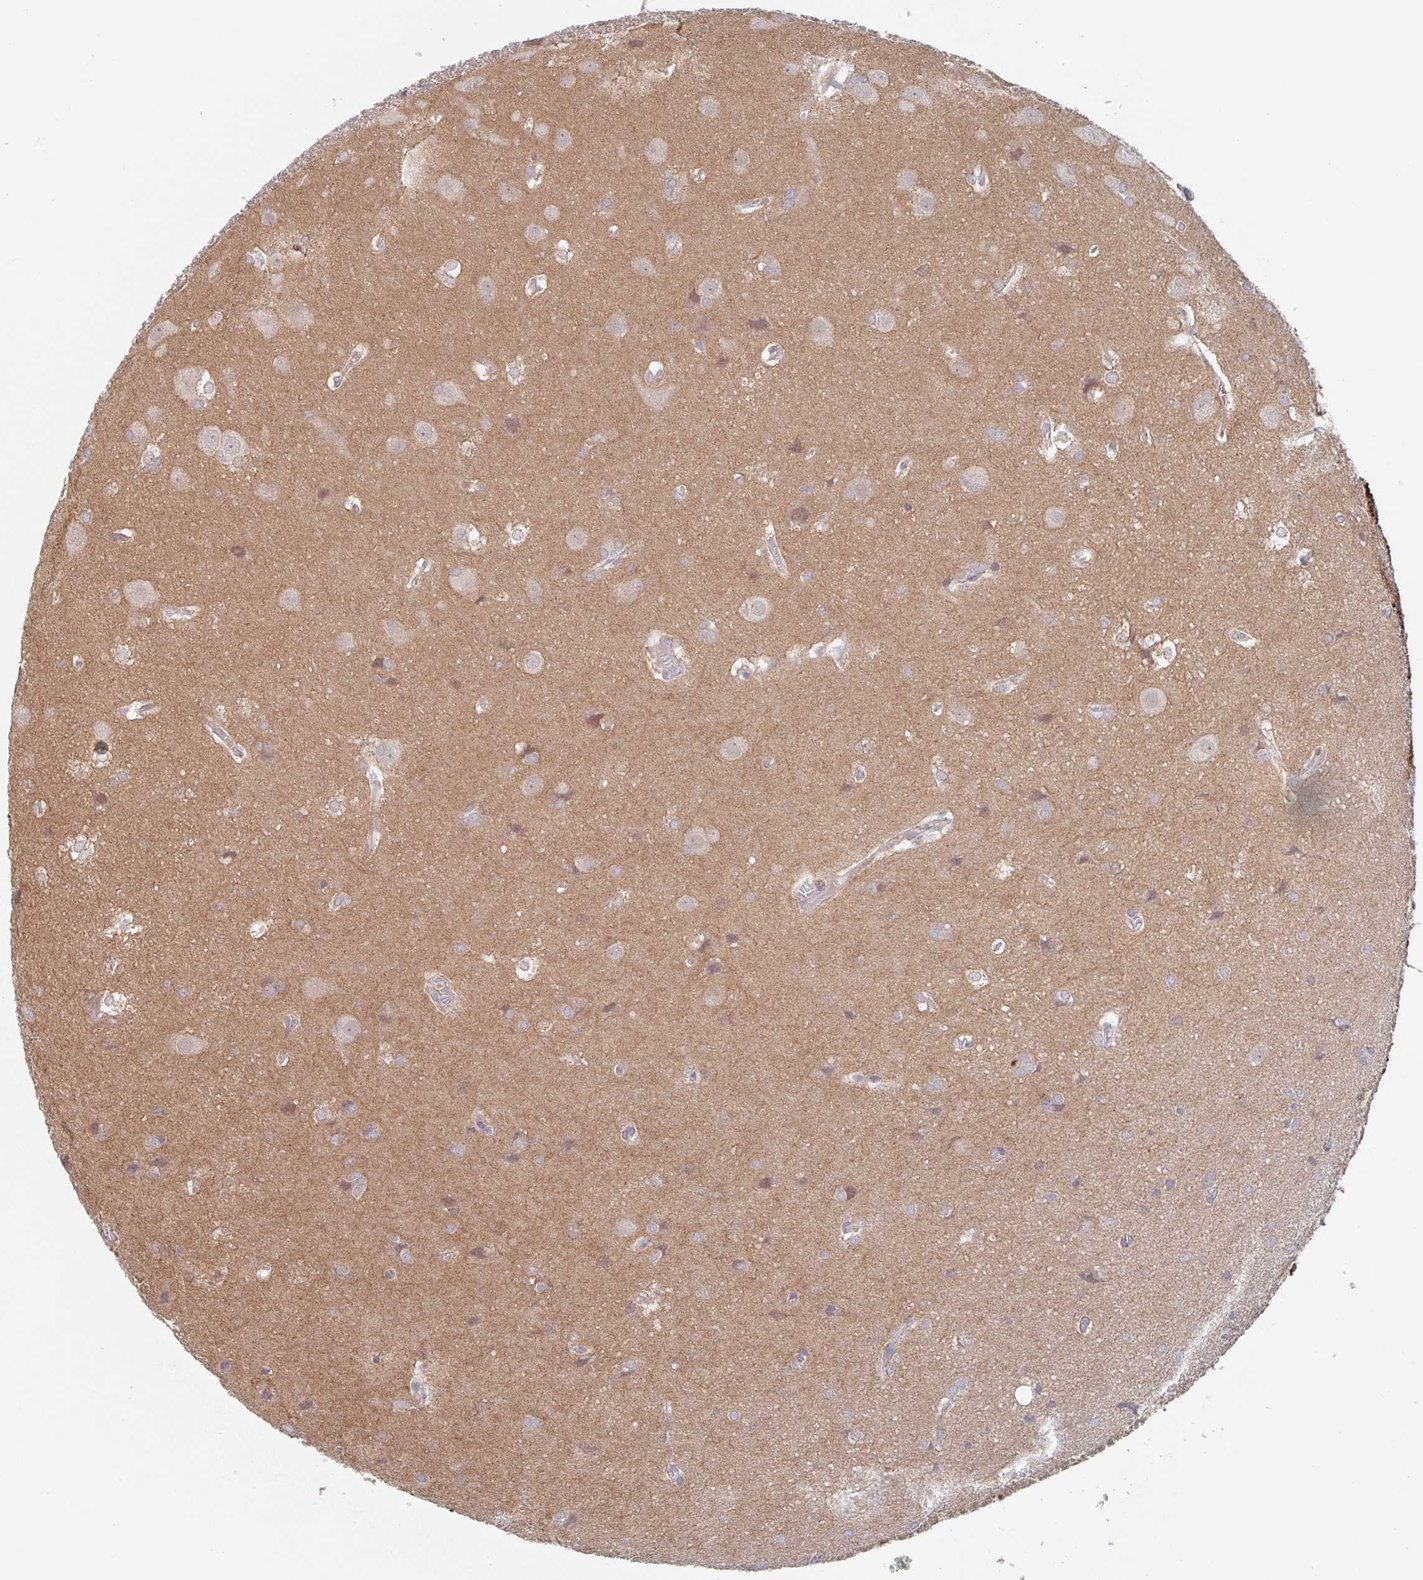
{"staining": {"intensity": "negative", "quantity": "none", "location": "none"}, "tissue": "glioma", "cell_type": "Tumor cells", "image_type": "cancer", "snomed": [{"axis": "morphology", "description": "Glioma, malignant, Low grade"}, {"axis": "topography", "description": "Brain"}], "caption": "Immunohistochemistry (IHC) photomicrograph of neoplastic tissue: human malignant glioma (low-grade) stained with DAB (3,3'-diaminobenzidine) exhibits no significant protein positivity in tumor cells.", "gene": "SURF1", "patient": {"sex": "female", "age": 34}}